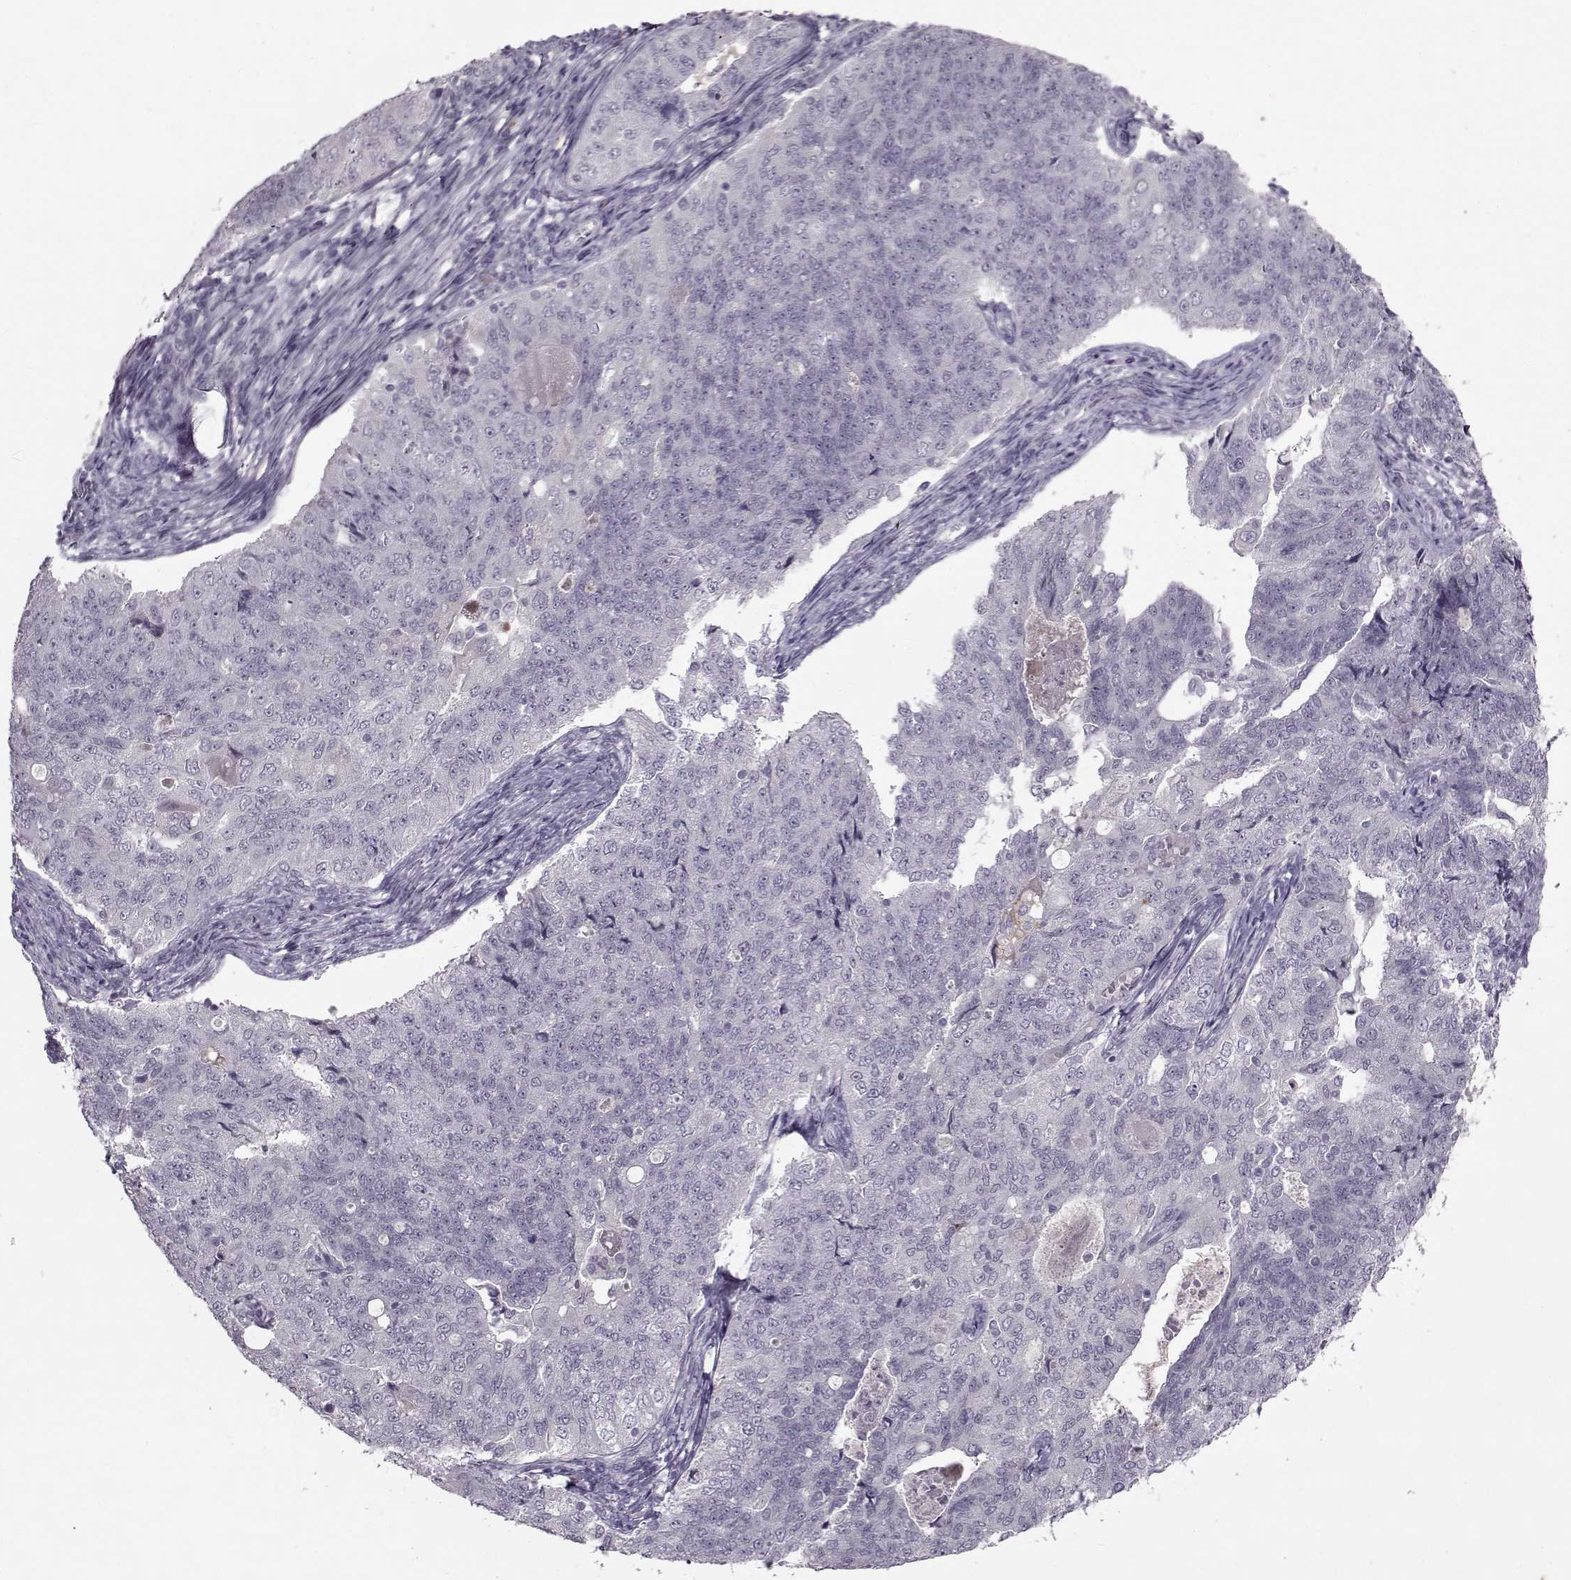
{"staining": {"intensity": "negative", "quantity": "none", "location": "none"}, "tissue": "endometrial cancer", "cell_type": "Tumor cells", "image_type": "cancer", "snomed": [{"axis": "morphology", "description": "Adenocarcinoma, NOS"}, {"axis": "topography", "description": "Endometrium"}], "caption": "This photomicrograph is of adenocarcinoma (endometrial) stained with immunohistochemistry (IHC) to label a protein in brown with the nuclei are counter-stained blue. There is no staining in tumor cells.", "gene": "KRT9", "patient": {"sex": "female", "age": 43}}